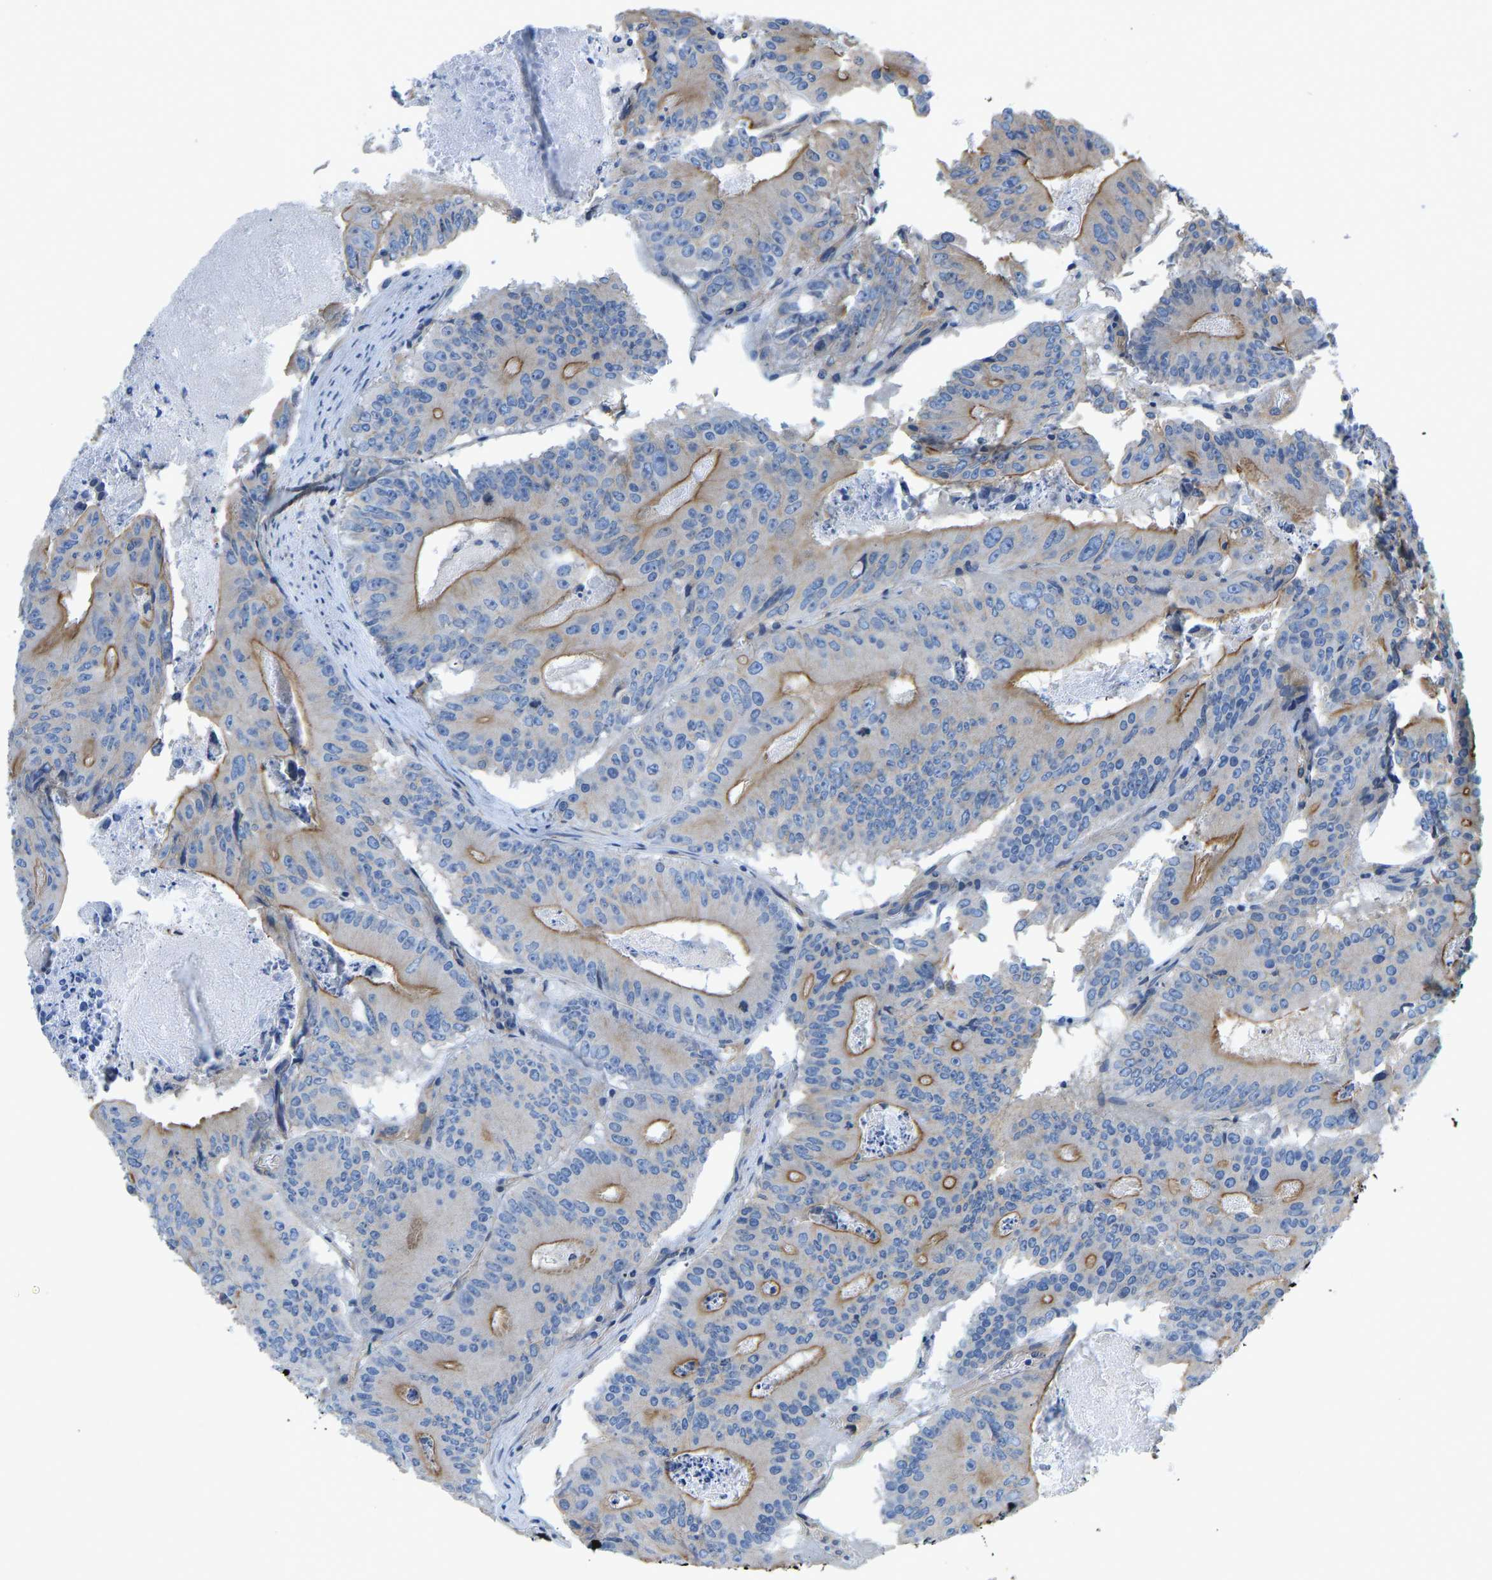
{"staining": {"intensity": "moderate", "quantity": "<25%", "location": "cytoplasmic/membranous"}, "tissue": "colorectal cancer", "cell_type": "Tumor cells", "image_type": "cancer", "snomed": [{"axis": "morphology", "description": "Adenocarcinoma, NOS"}, {"axis": "topography", "description": "Colon"}], "caption": "This histopathology image reveals immunohistochemistry (IHC) staining of human colorectal cancer (adenocarcinoma), with low moderate cytoplasmic/membranous staining in approximately <25% of tumor cells.", "gene": "CHAD", "patient": {"sex": "male", "age": 87}}